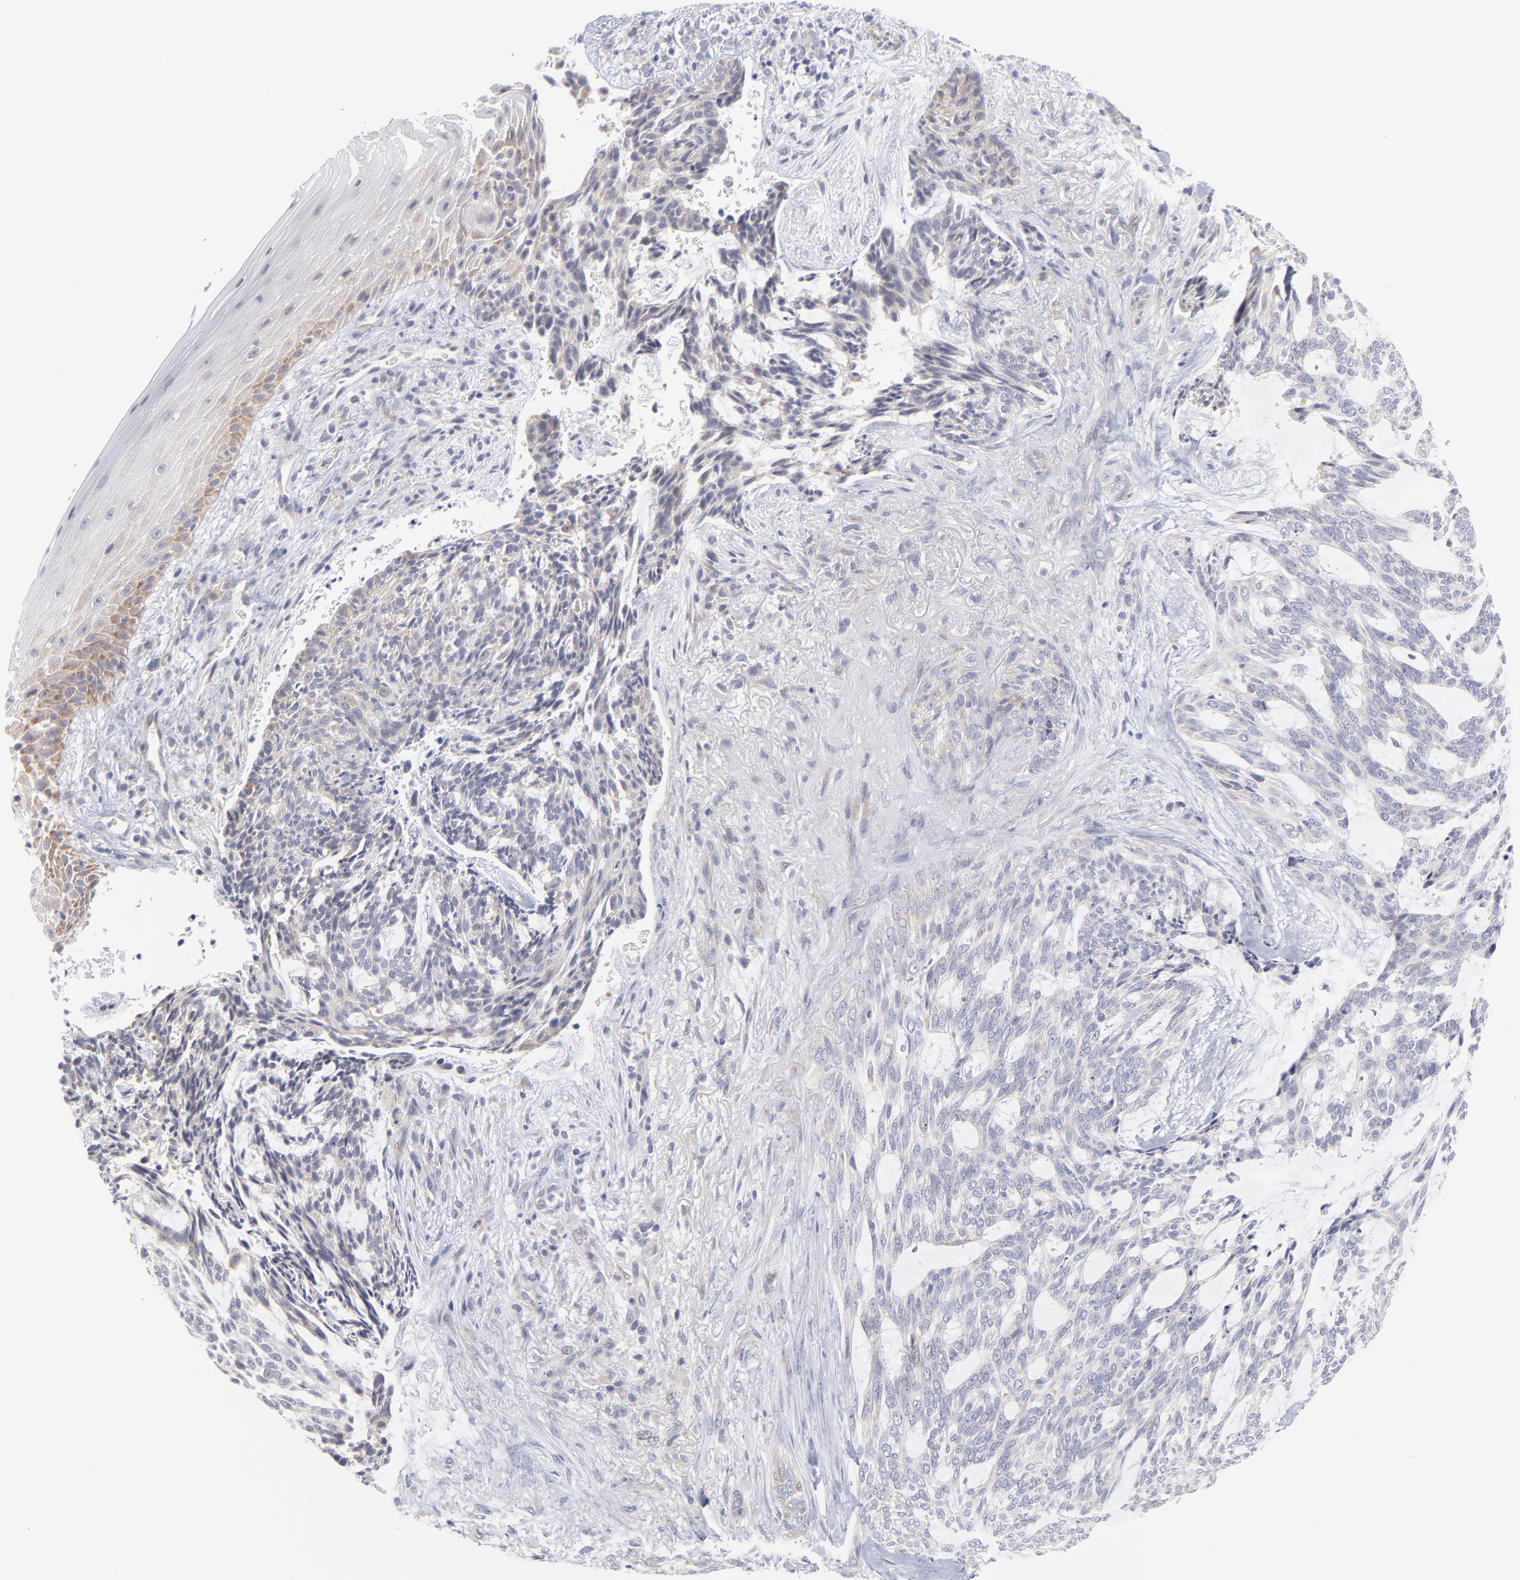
{"staining": {"intensity": "negative", "quantity": "none", "location": "none"}, "tissue": "skin cancer", "cell_type": "Tumor cells", "image_type": "cancer", "snomed": [{"axis": "morphology", "description": "Normal tissue, NOS"}, {"axis": "morphology", "description": "Basal cell carcinoma"}, {"axis": "topography", "description": "Skin"}], "caption": "The IHC image has no significant expression in tumor cells of skin cancer (basal cell carcinoma) tissue.", "gene": "RPS24", "patient": {"sex": "female", "age": 71}}